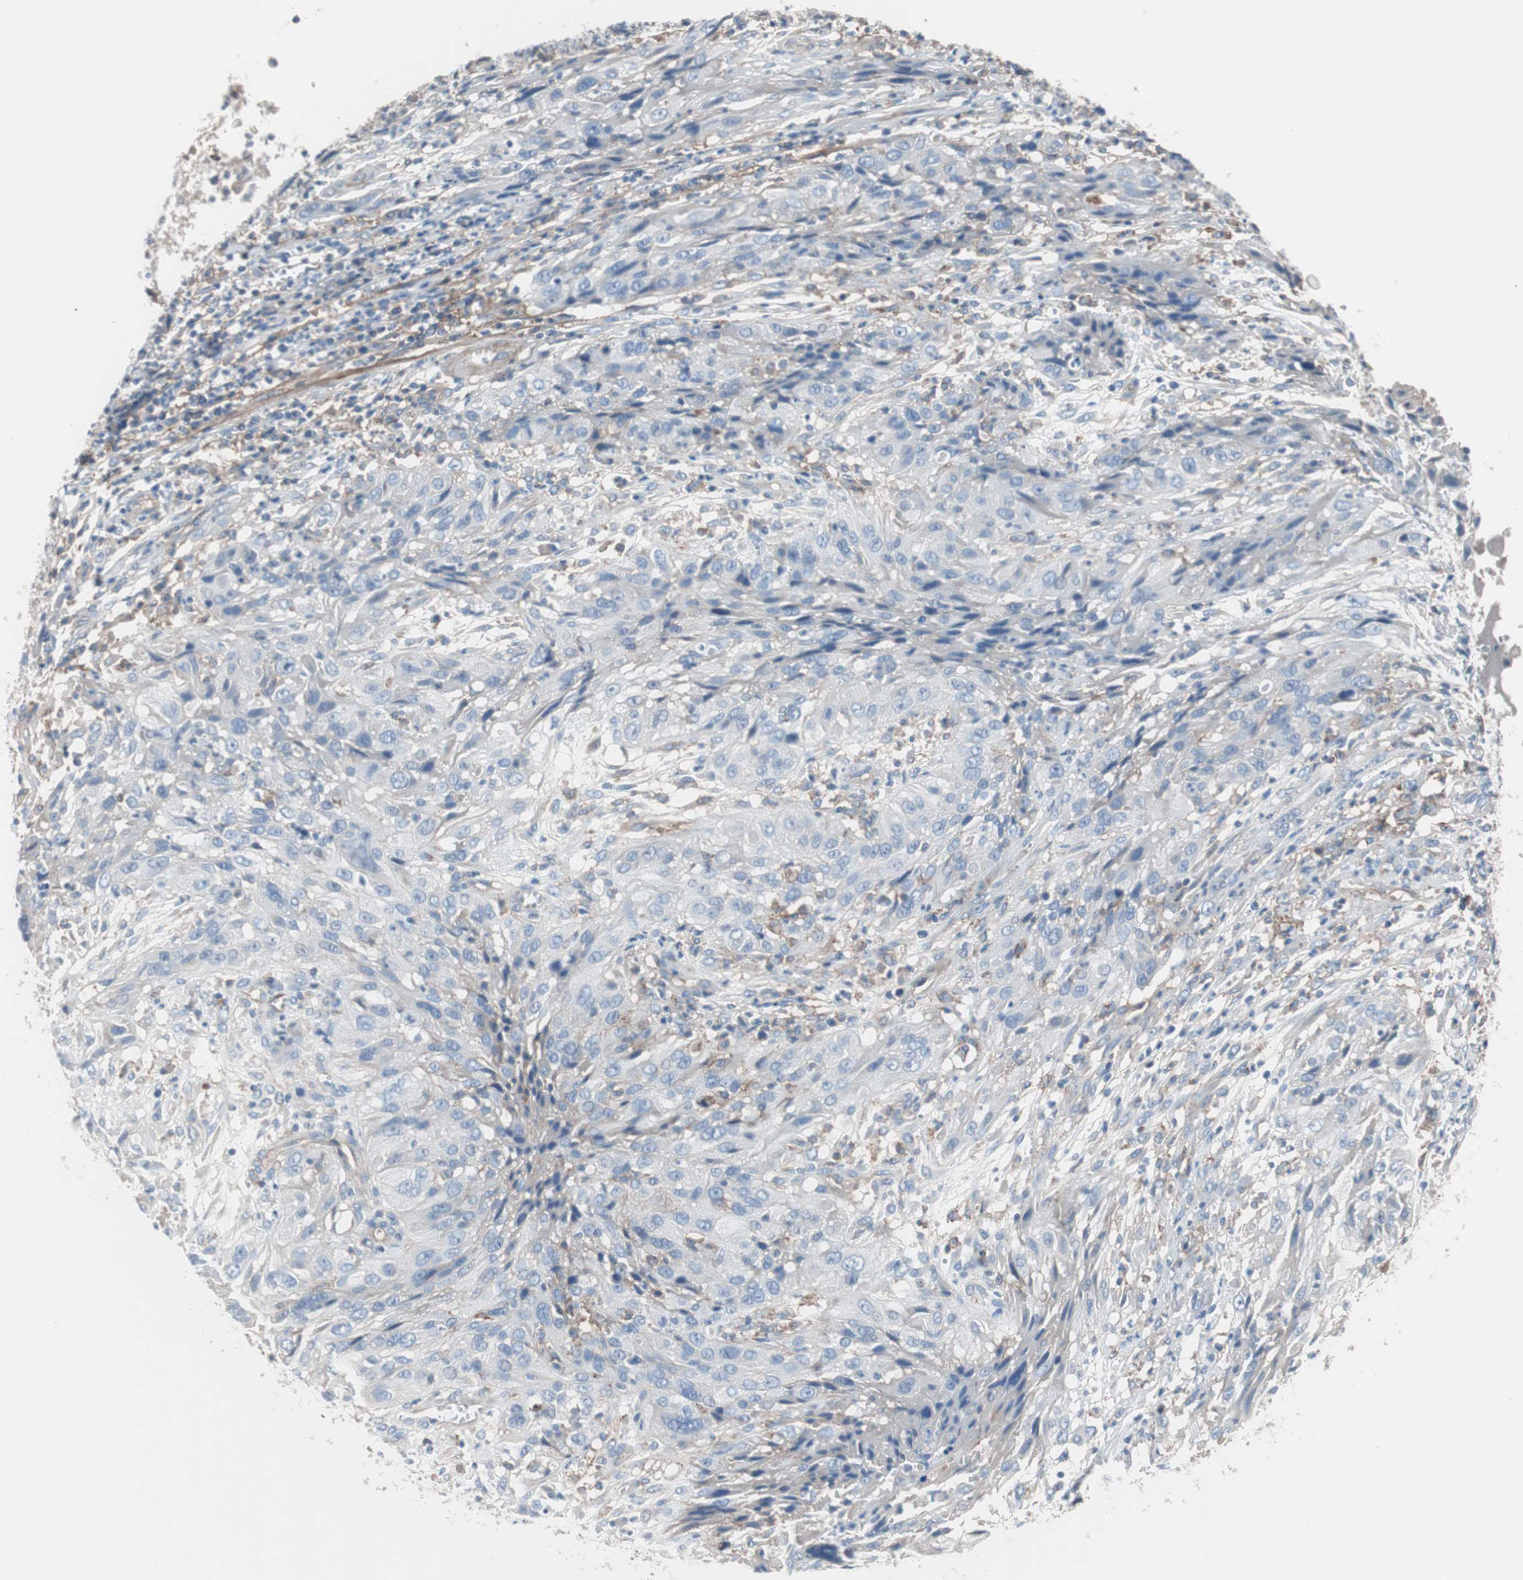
{"staining": {"intensity": "negative", "quantity": "none", "location": "none"}, "tissue": "cervical cancer", "cell_type": "Tumor cells", "image_type": "cancer", "snomed": [{"axis": "morphology", "description": "Squamous cell carcinoma, NOS"}, {"axis": "topography", "description": "Cervix"}], "caption": "Immunohistochemistry (IHC) photomicrograph of neoplastic tissue: human cervical cancer (squamous cell carcinoma) stained with DAB (3,3'-diaminobenzidine) exhibits no significant protein staining in tumor cells.", "gene": "CD81", "patient": {"sex": "female", "age": 32}}